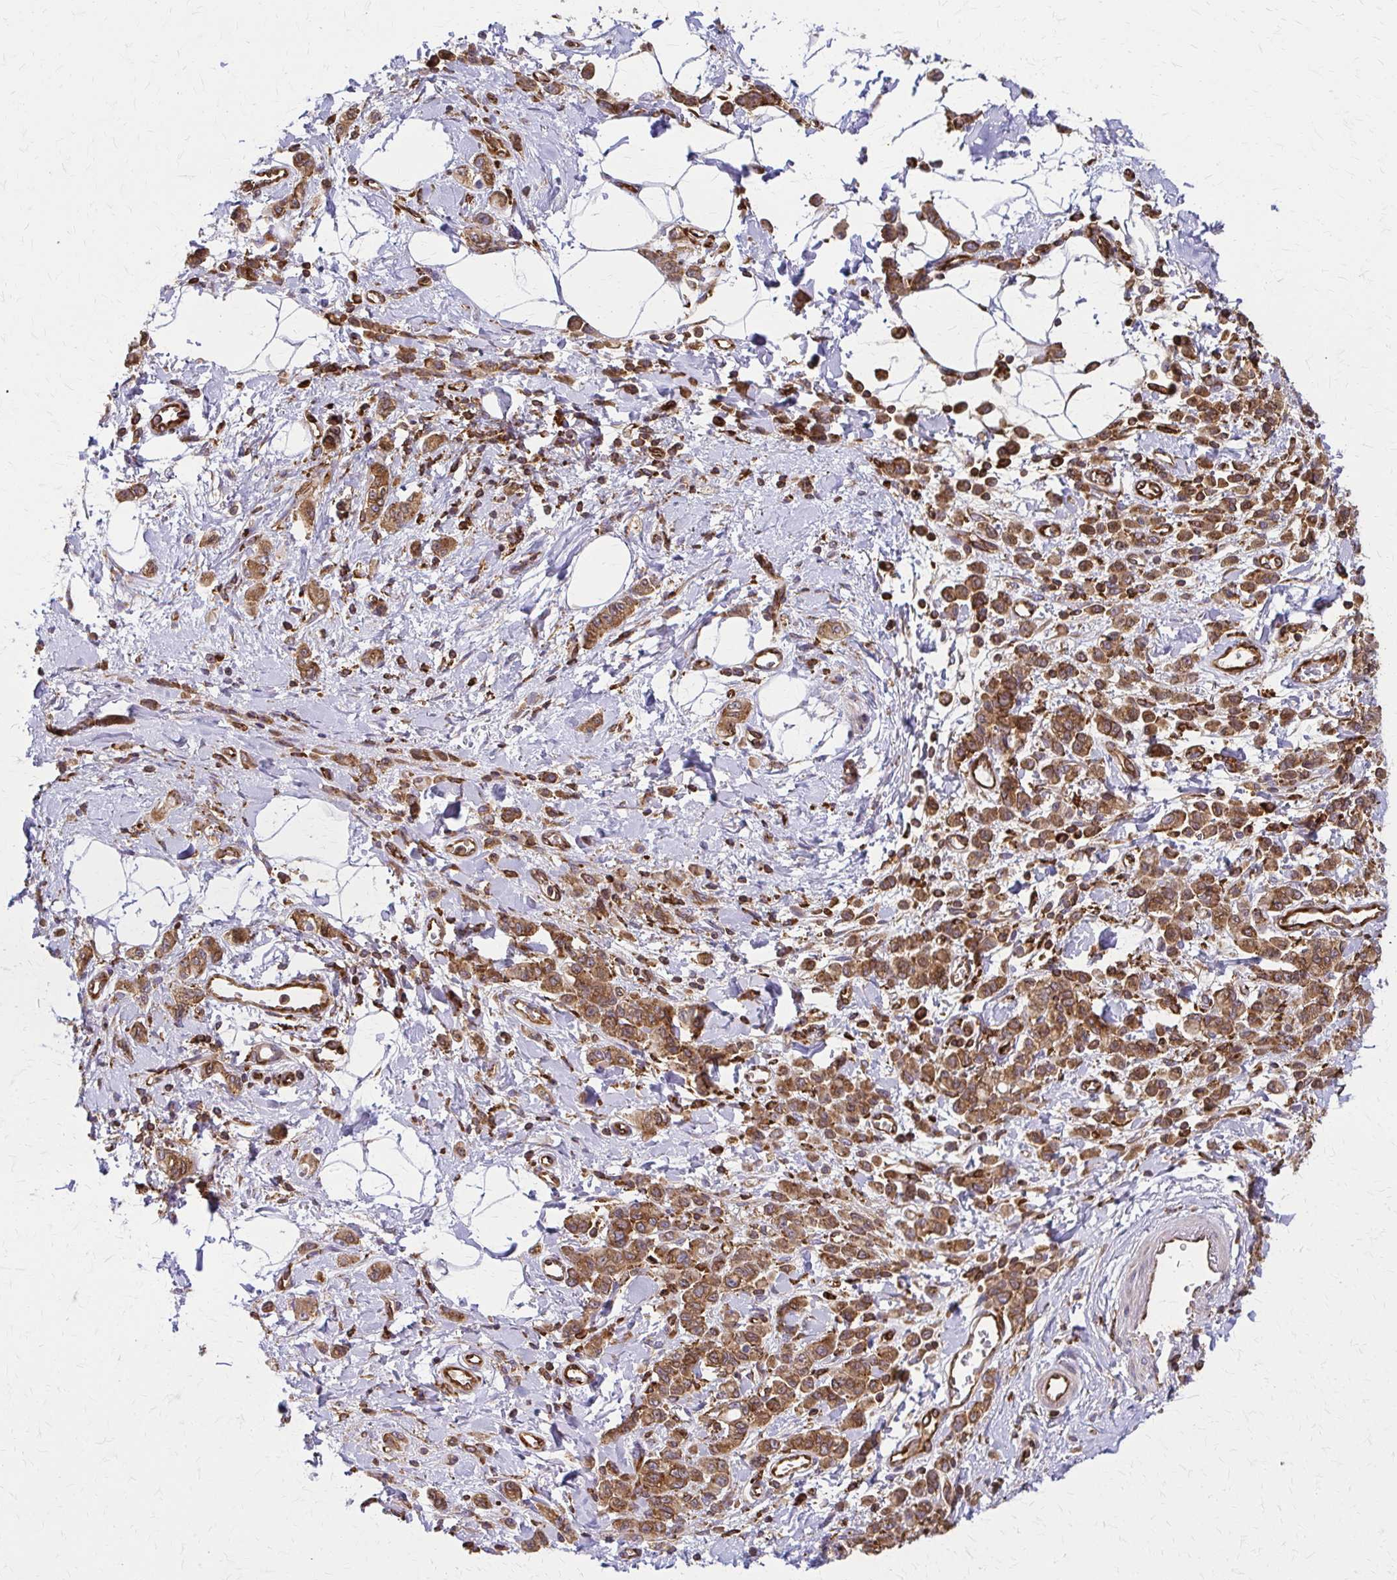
{"staining": {"intensity": "moderate", "quantity": ">75%", "location": "cytoplasmic/membranous"}, "tissue": "stomach cancer", "cell_type": "Tumor cells", "image_type": "cancer", "snomed": [{"axis": "morphology", "description": "Adenocarcinoma, NOS"}, {"axis": "topography", "description": "Stomach"}], "caption": "Human adenocarcinoma (stomach) stained for a protein (brown) demonstrates moderate cytoplasmic/membranous positive positivity in about >75% of tumor cells.", "gene": "WASF2", "patient": {"sex": "male", "age": 77}}